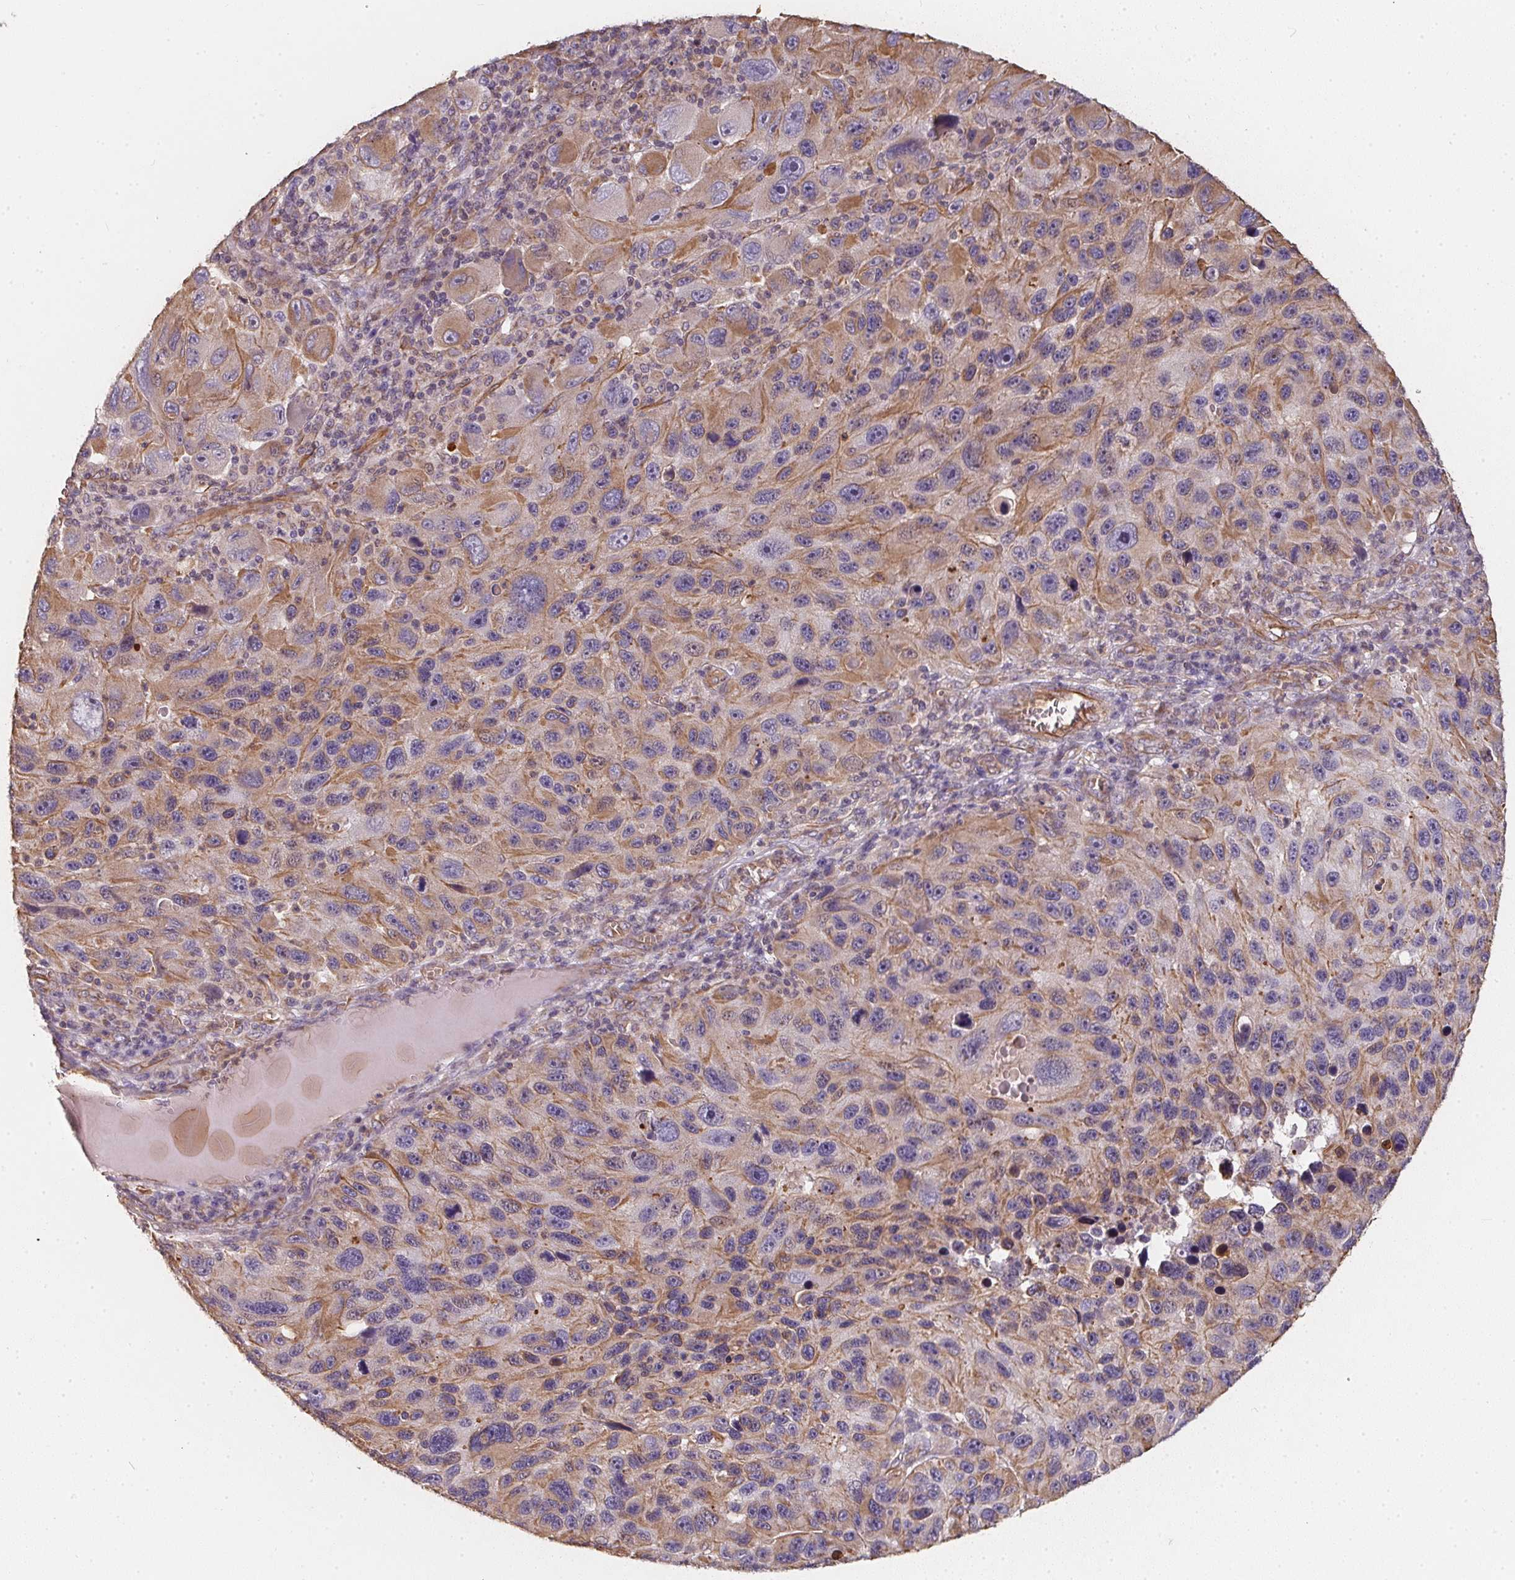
{"staining": {"intensity": "weak", "quantity": "<25%", "location": "cytoplasmic/membranous"}, "tissue": "melanoma", "cell_type": "Tumor cells", "image_type": "cancer", "snomed": [{"axis": "morphology", "description": "Malignant melanoma, NOS"}, {"axis": "topography", "description": "Skin"}], "caption": "This is a photomicrograph of immunohistochemistry (IHC) staining of malignant melanoma, which shows no expression in tumor cells.", "gene": "TBKBP1", "patient": {"sex": "male", "age": 53}}